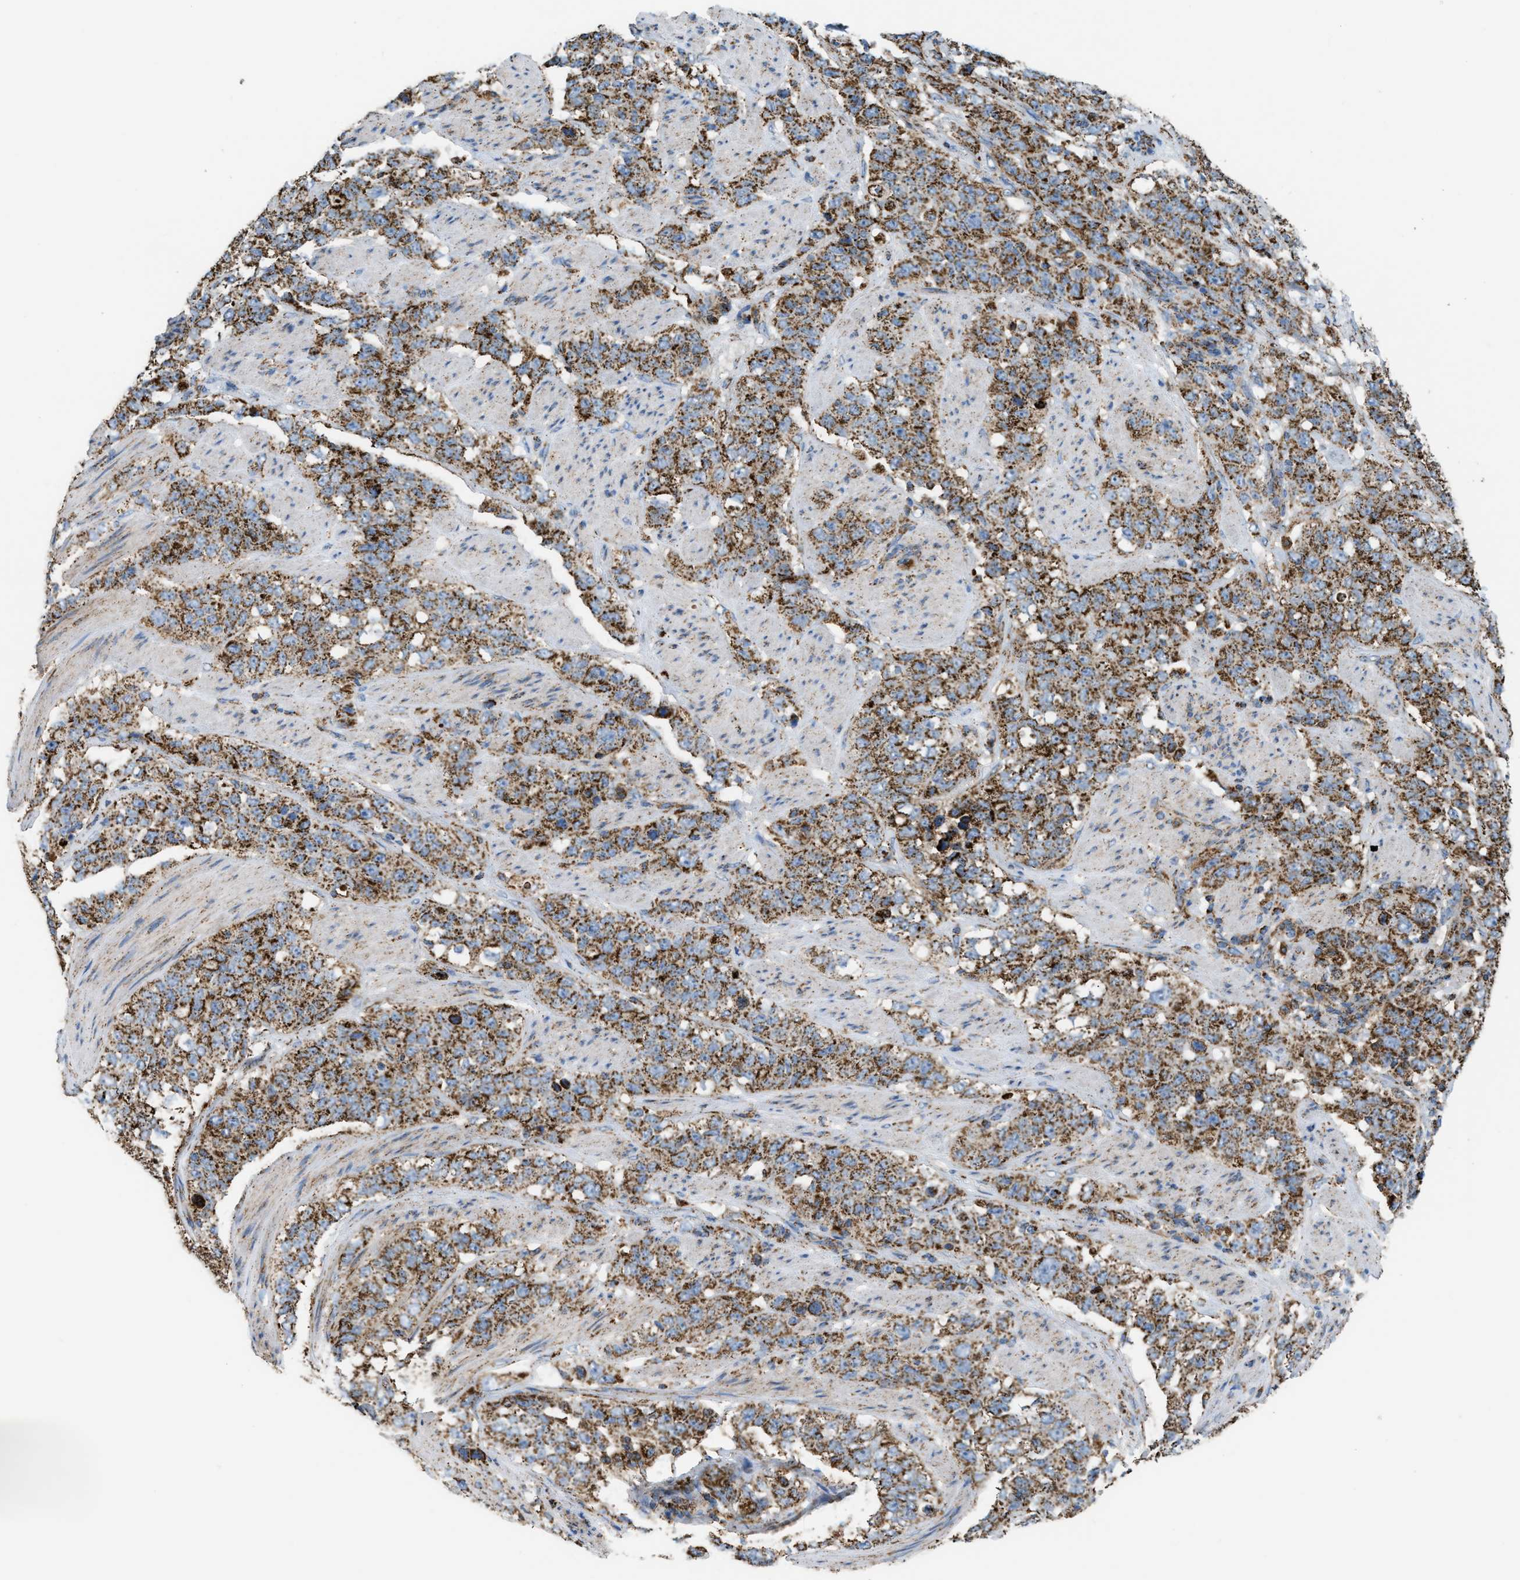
{"staining": {"intensity": "moderate", "quantity": ">75%", "location": "cytoplasmic/membranous"}, "tissue": "stomach cancer", "cell_type": "Tumor cells", "image_type": "cancer", "snomed": [{"axis": "morphology", "description": "Adenocarcinoma, NOS"}, {"axis": "topography", "description": "Stomach"}], "caption": "Approximately >75% of tumor cells in human stomach cancer (adenocarcinoma) reveal moderate cytoplasmic/membranous protein staining as visualized by brown immunohistochemical staining.", "gene": "ECHS1", "patient": {"sex": "male", "age": 48}}